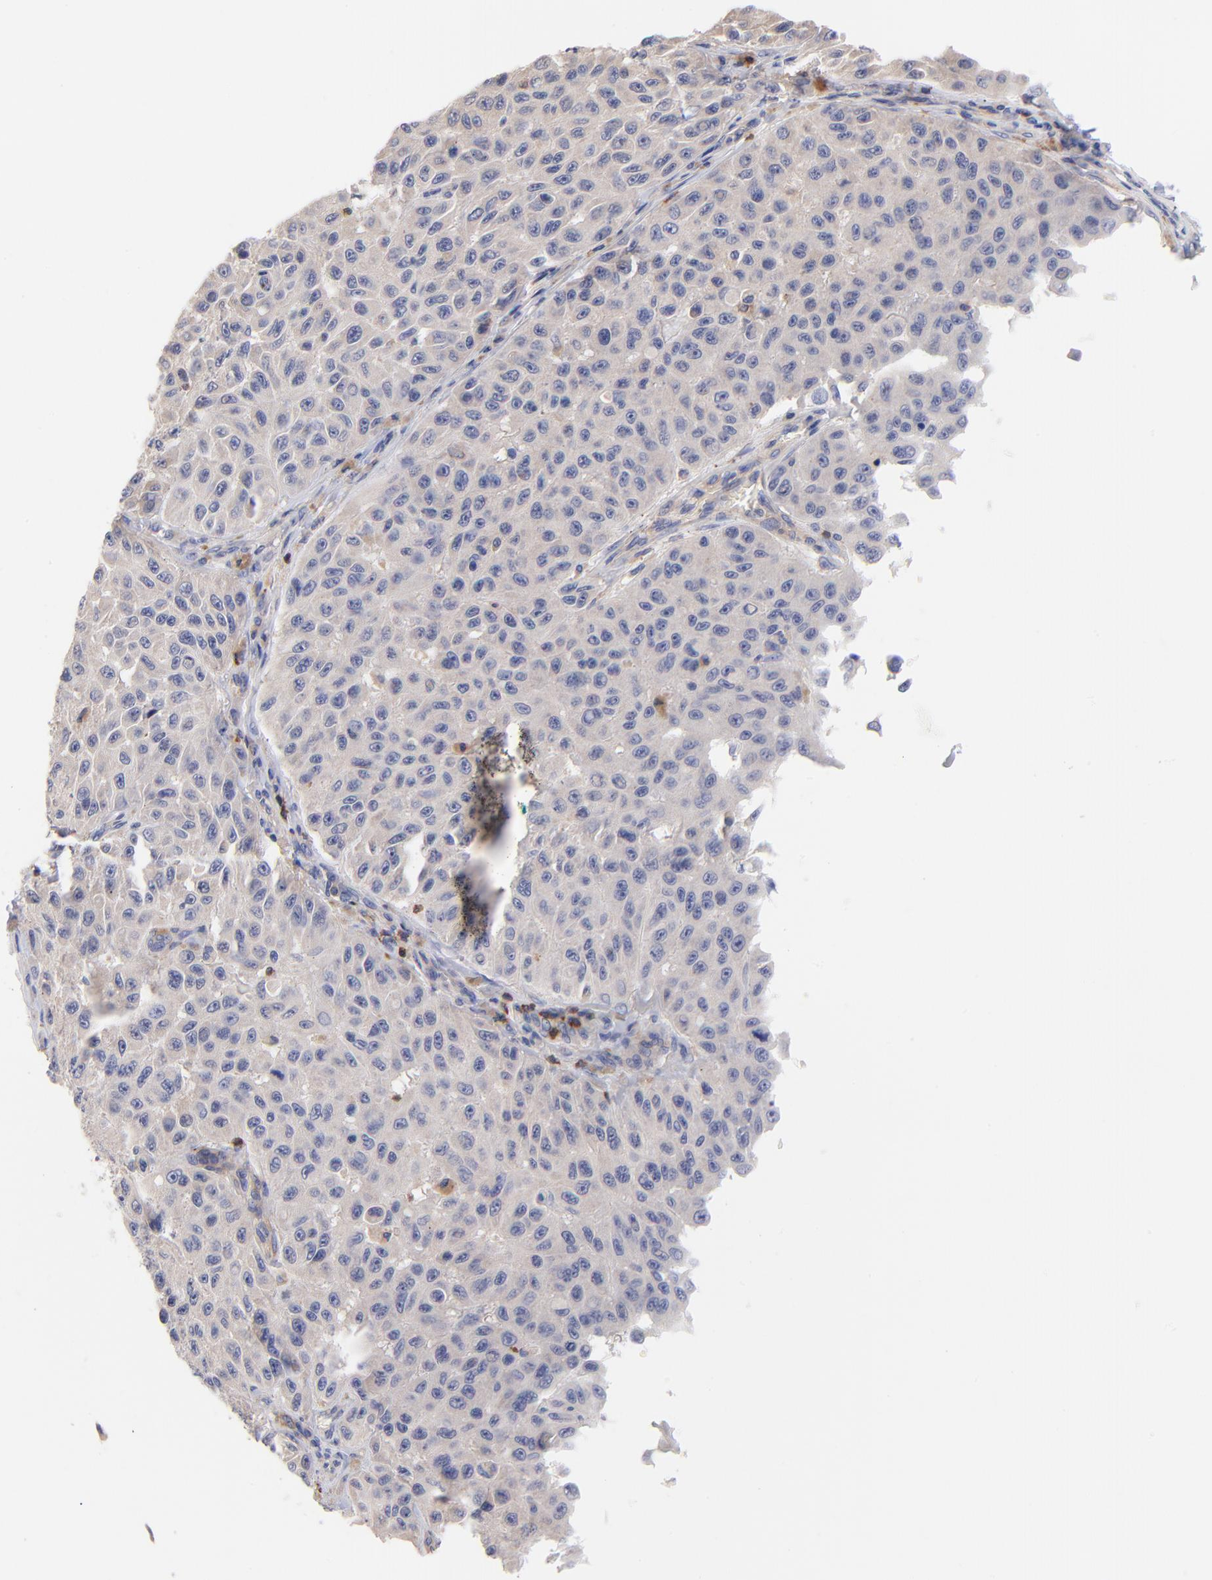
{"staining": {"intensity": "negative", "quantity": "none", "location": "none"}, "tissue": "melanoma", "cell_type": "Tumor cells", "image_type": "cancer", "snomed": [{"axis": "morphology", "description": "Malignant melanoma, NOS"}, {"axis": "topography", "description": "Skin"}], "caption": "Immunohistochemical staining of human malignant melanoma exhibits no significant expression in tumor cells. (Immunohistochemistry (ihc), brightfield microscopy, high magnification).", "gene": "KREMEN2", "patient": {"sex": "male", "age": 30}}